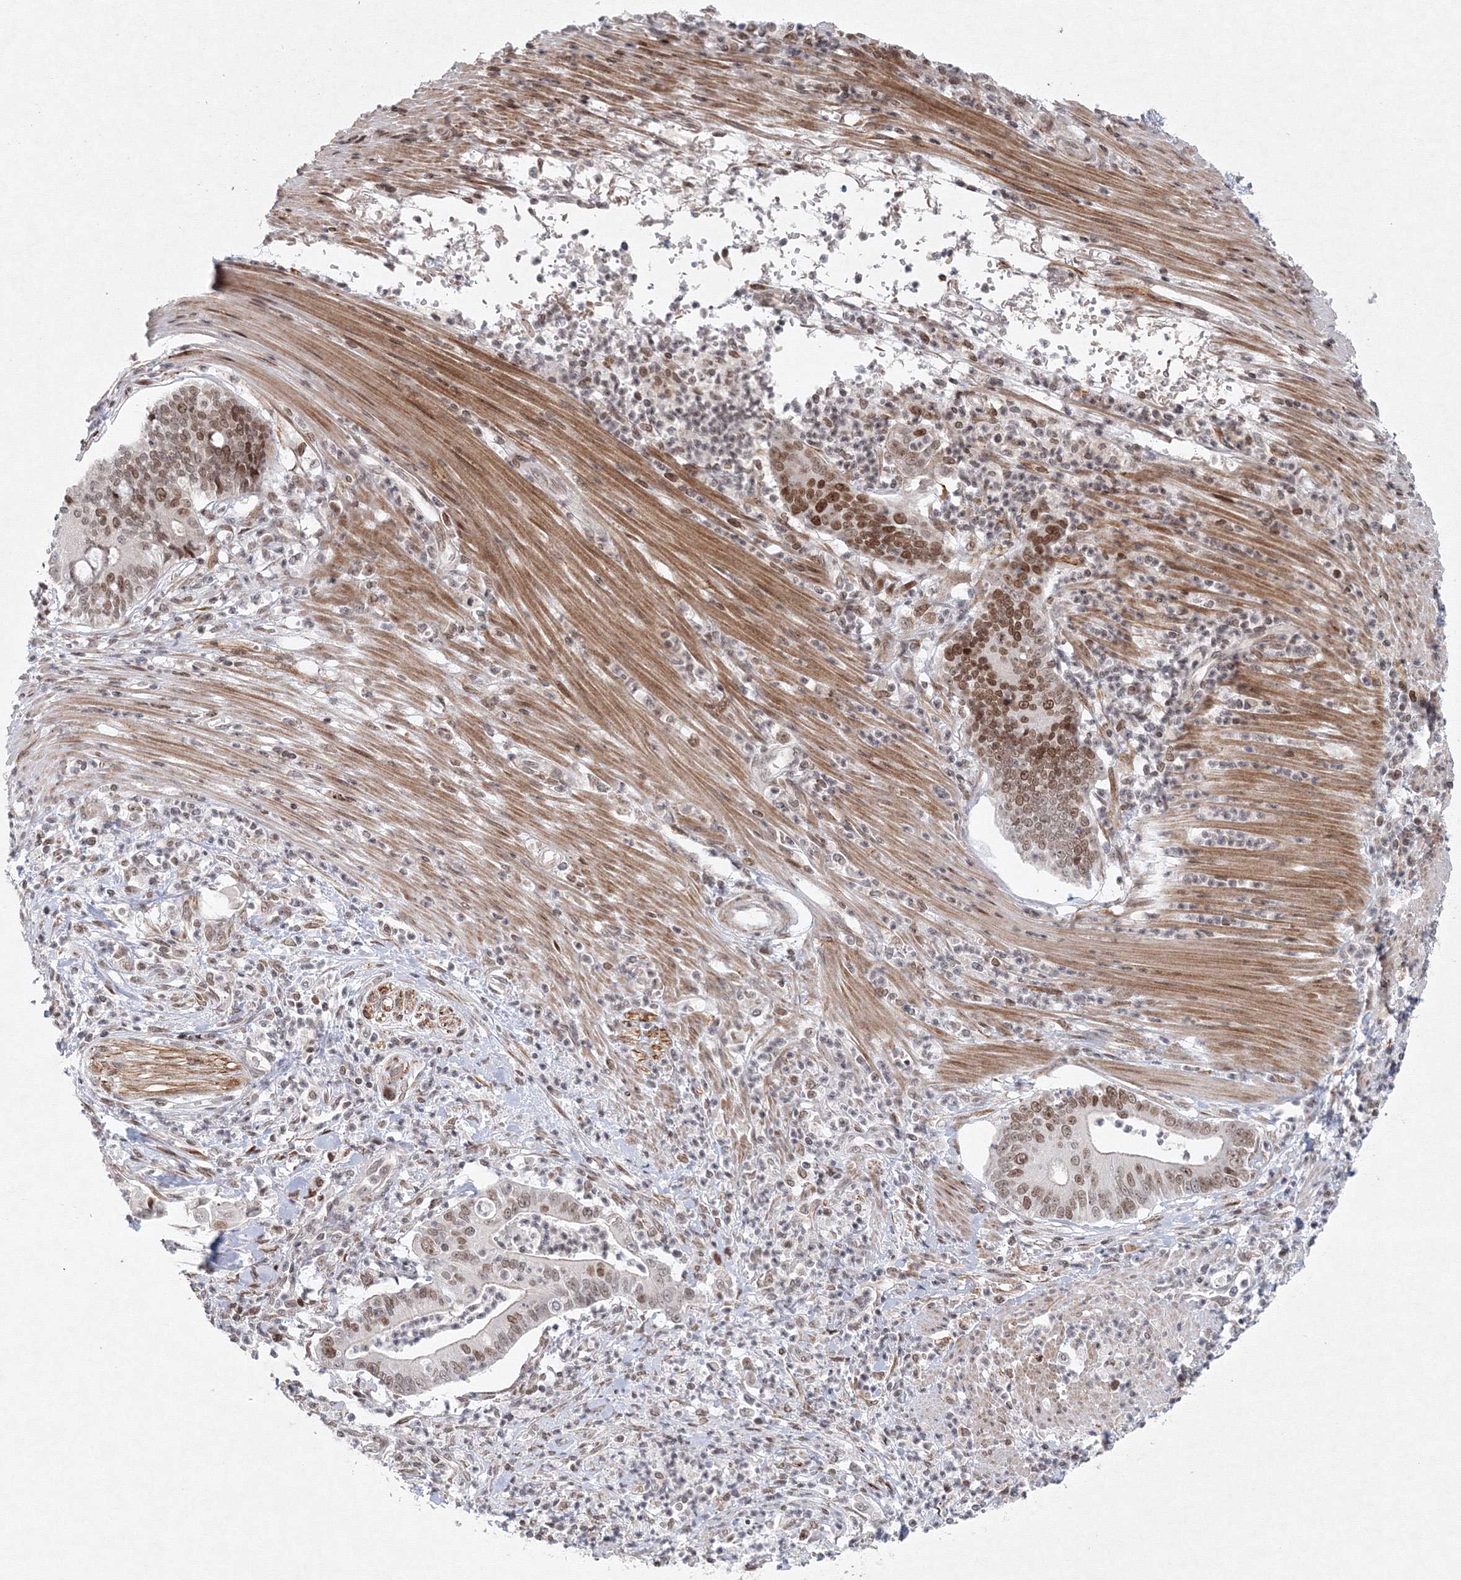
{"staining": {"intensity": "weak", "quantity": "25%-75%", "location": "nuclear"}, "tissue": "pancreatic cancer", "cell_type": "Tumor cells", "image_type": "cancer", "snomed": [{"axis": "morphology", "description": "Adenocarcinoma, NOS"}, {"axis": "topography", "description": "Pancreas"}], "caption": "An image of pancreatic cancer stained for a protein demonstrates weak nuclear brown staining in tumor cells. Immunohistochemistry (ihc) stains the protein in brown and the nuclei are stained blue.", "gene": "KIF4A", "patient": {"sex": "male", "age": 69}}